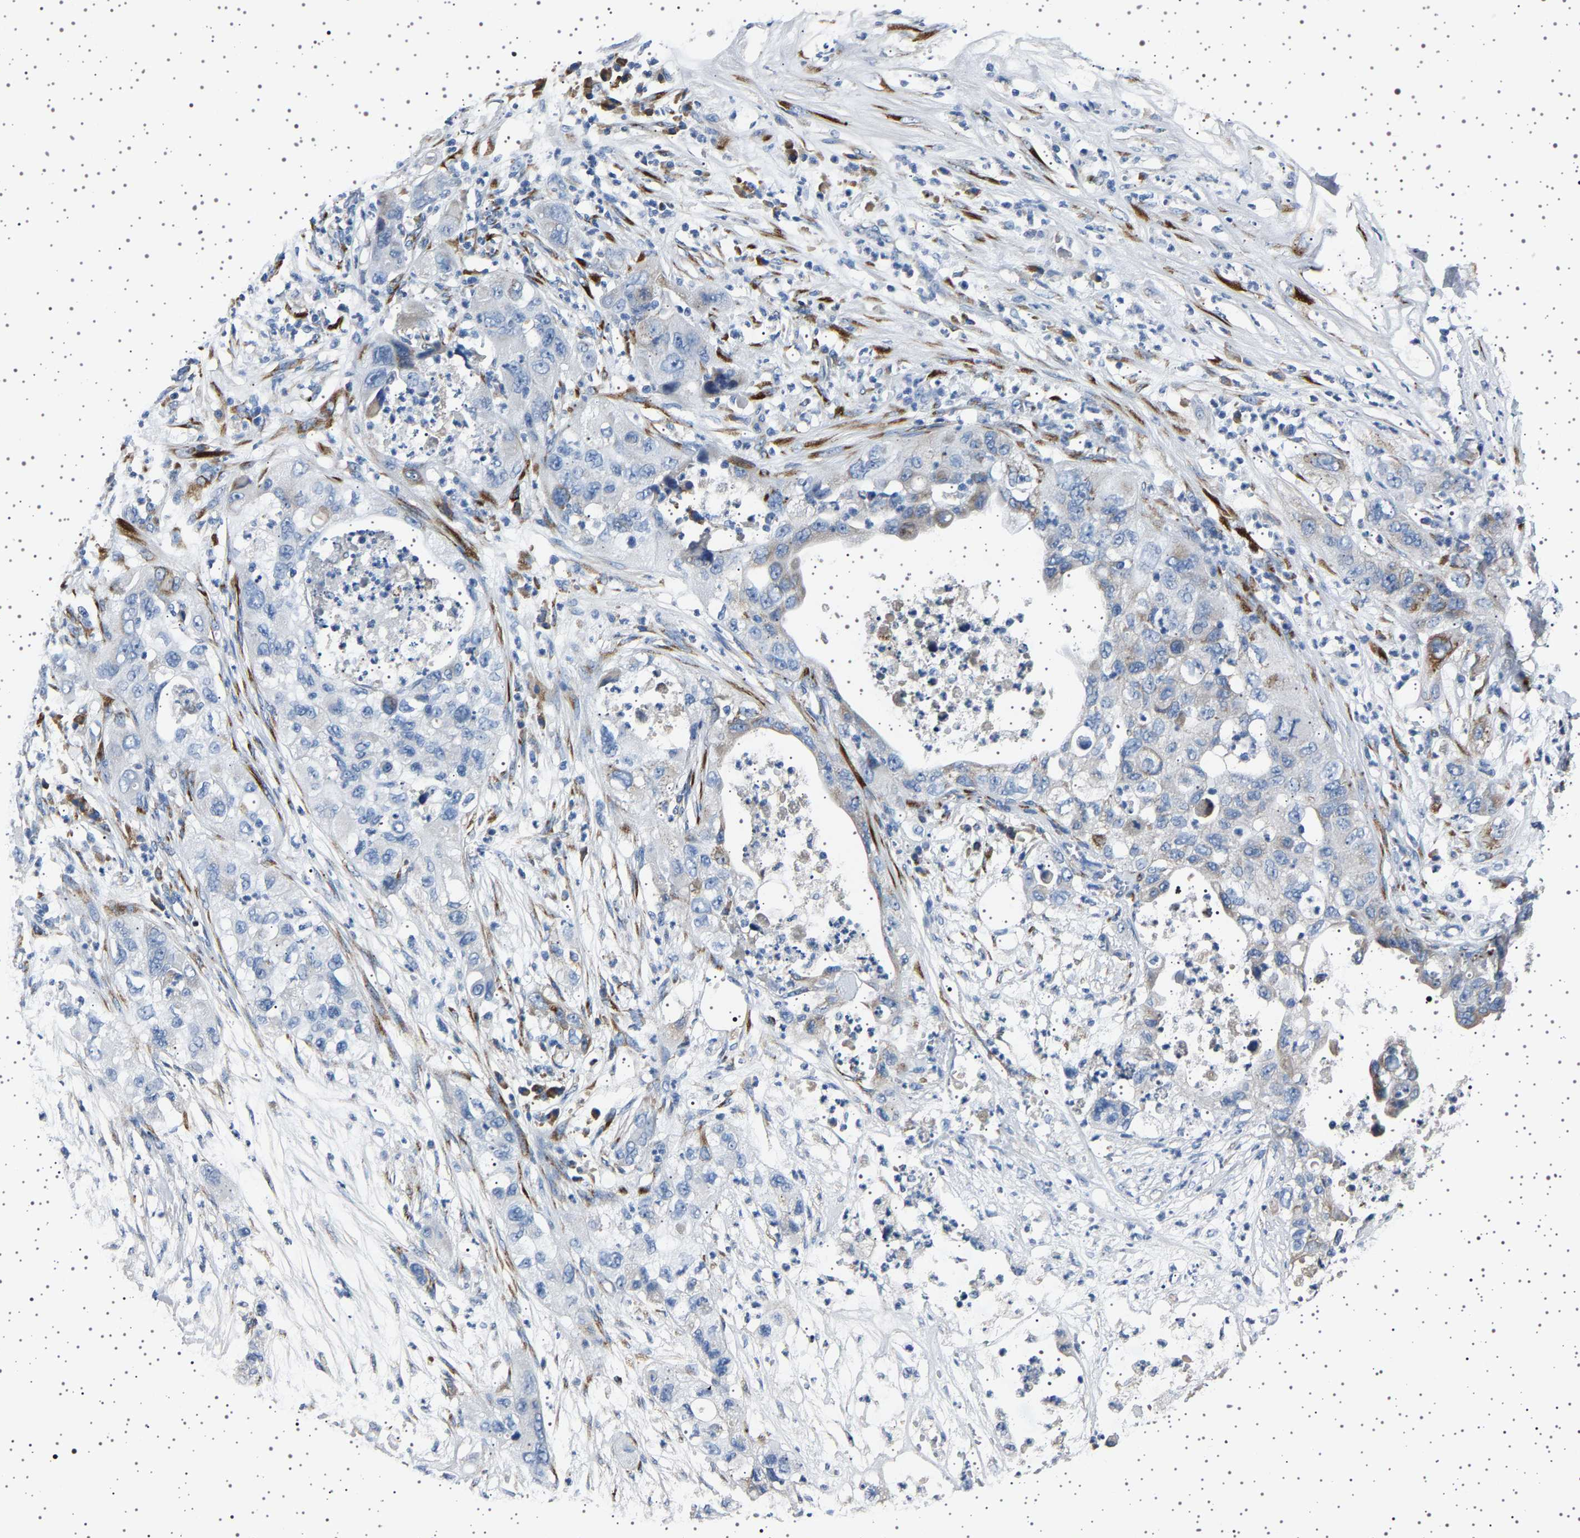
{"staining": {"intensity": "moderate", "quantity": "<25%", "location": "cytoplasmic/membranous"}, "tissue": "pancreatic cancer", "cell_type": "Tumor cells", "image_type": "cancer", "snomed": [{"axis": "morphology", "description": "Adenocarcinoma, NOS"}, {"axis": "topography", "description": "Pancreas"}], "caption": "Protein staining demonstrates moderate cytoplasmic/membranous staining in about <25% of tumor cells in pancreatic cancer. The staining was performed using DAB to visualize the protein expression in brown, while the nuclei were stained in blue with hematoxylin (Magnification: 20x).", "gene": "FTCD", "patient": {"sex": "female", "age": 78}}